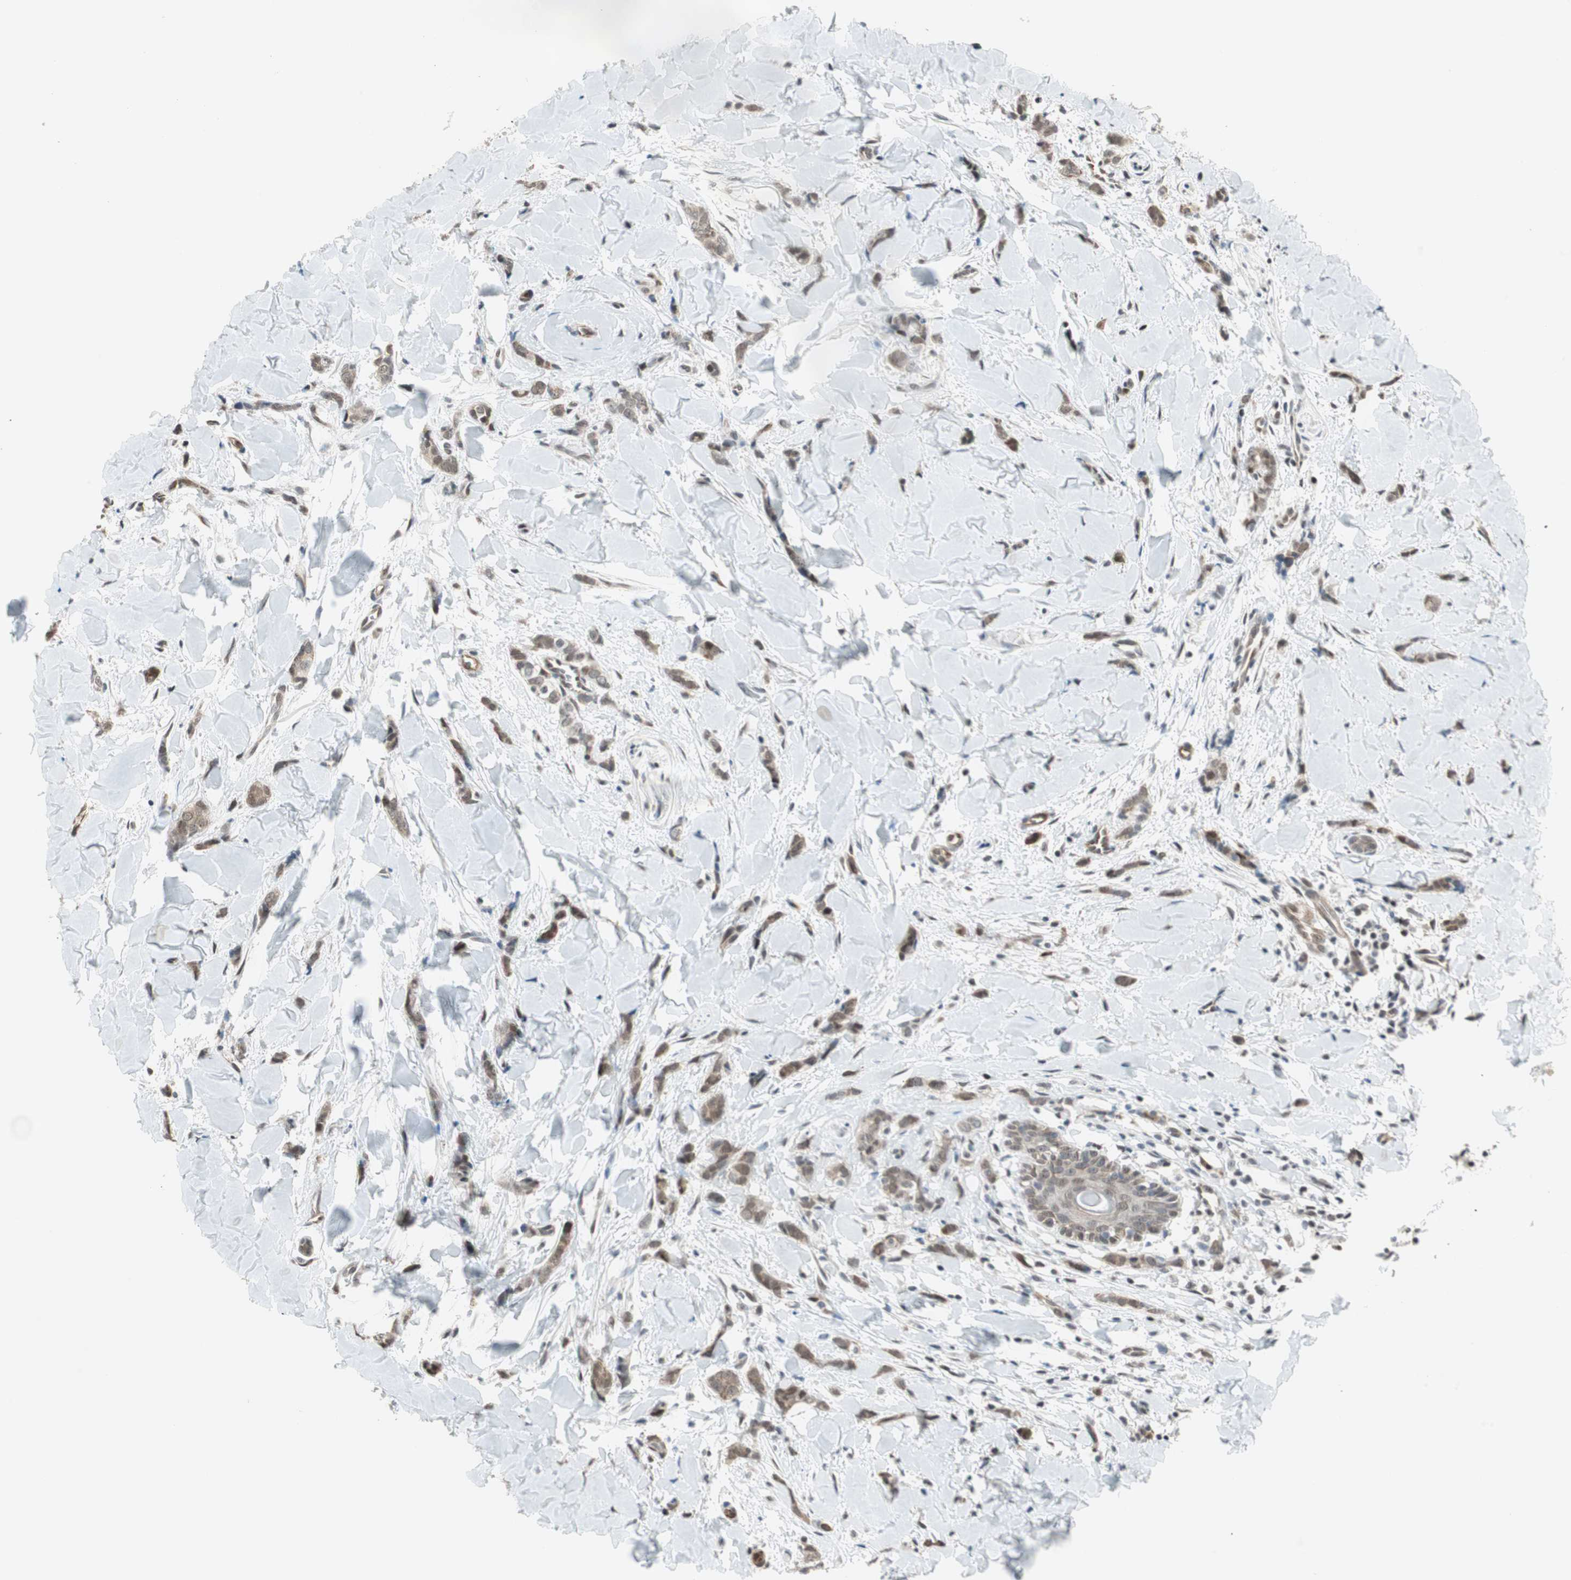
{"staining": {"intensity": "weak", "quantity": ">75%", "location": "cytoplasmic/membranous,nuclear"}, "tissue": "breast cancer", "cell_type": "Tumor cells", "image_type": "cancer", "snomed": [{"axis": "morphology", "description": "Lobular carcinoma"}, {"axis": "topography", "description": "Skin"}, {"axis": "topography", "description": "Breast"}], "caption": "This photomicrograph reveals immunohistochemistry (IHC) staining of breast cancer (lobular carcinoma), with low weak cytoplasmic/membranous and nuclear positivity in approximately >75% of tumor cells.", "gene": "ZBTB17", "patient": {"sex": "female", "age": 46}}